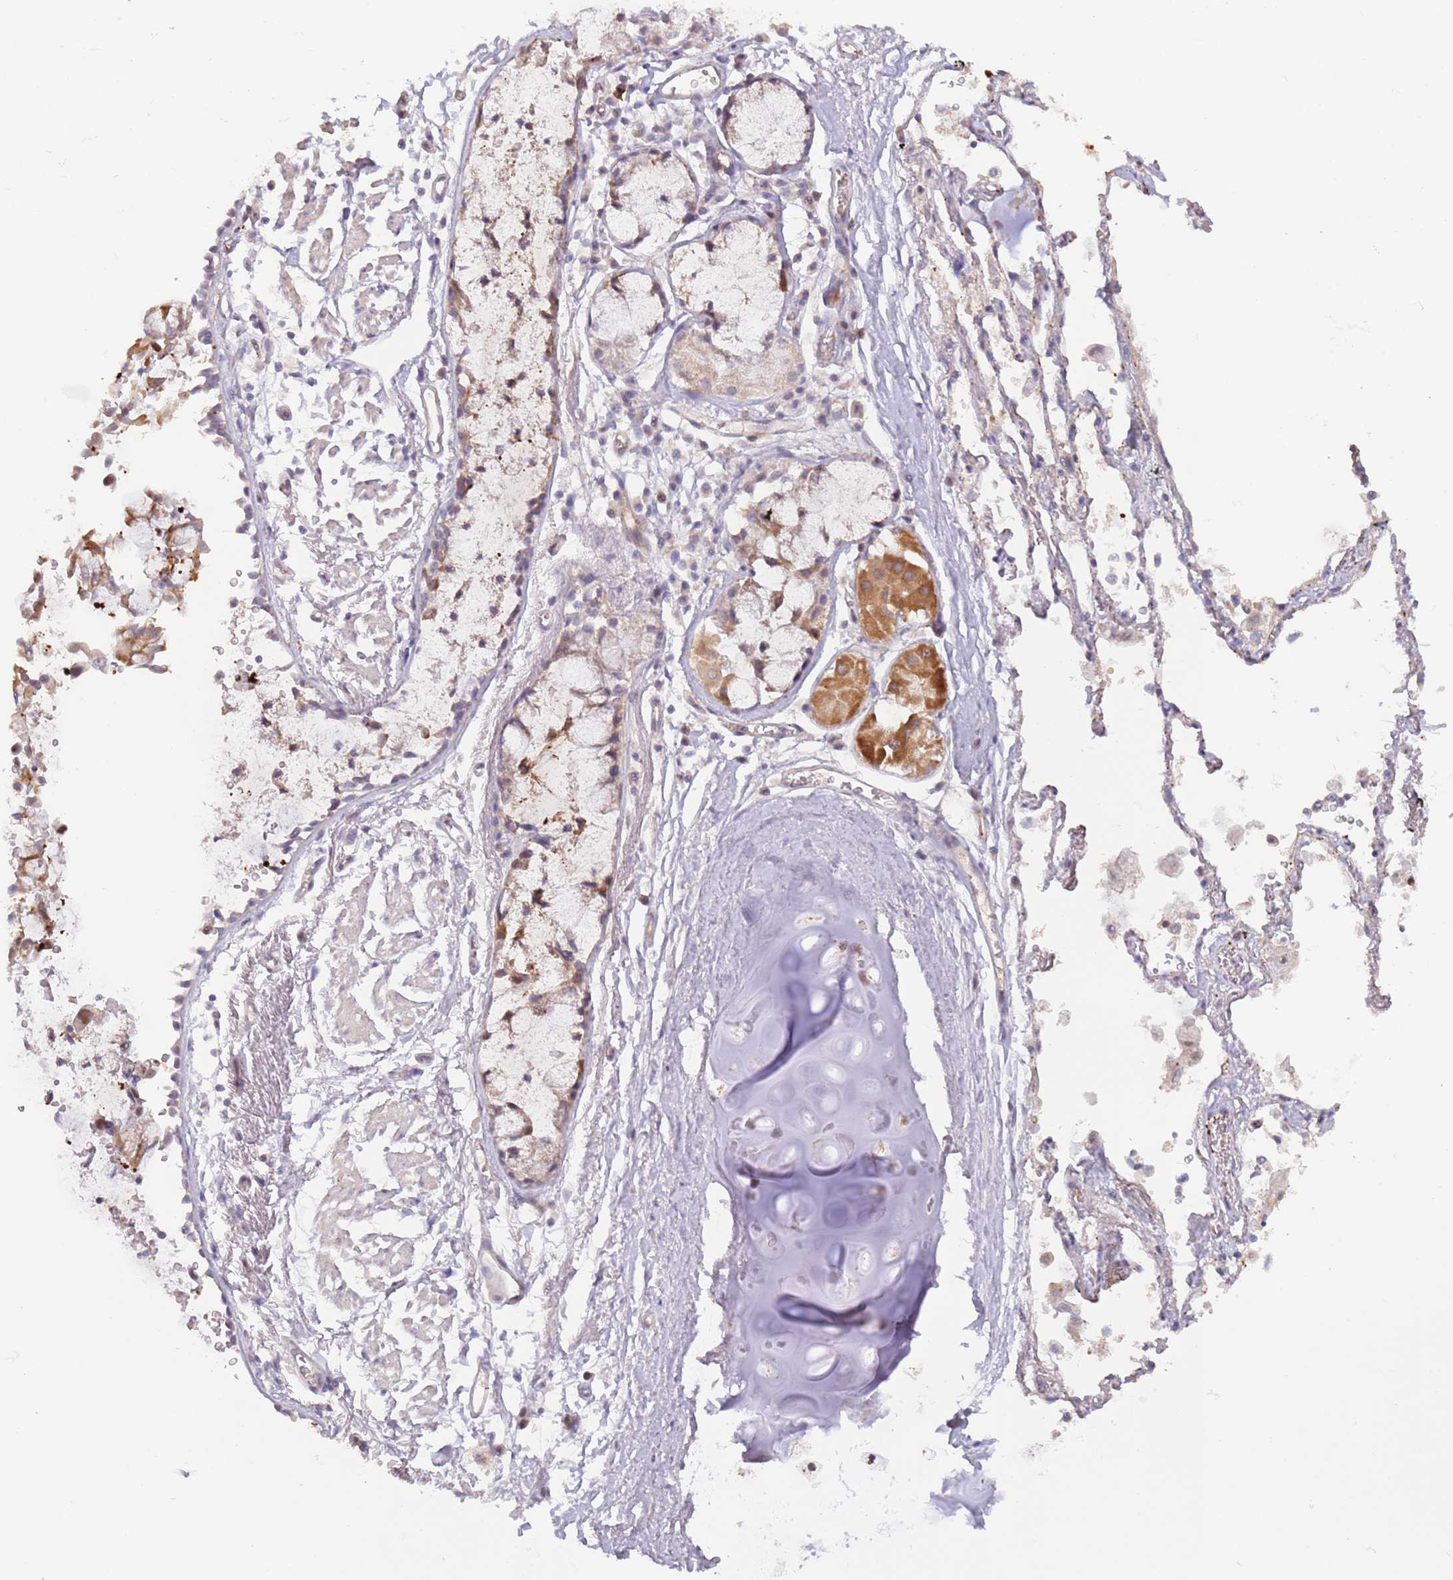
{"staining": {"intensity": "negative", "quantity": "none", "location": "none"}, "tissue": "soft tissue", "cell_type": "Chondrocytes", "image_type": "normal", "snomed": [{"axis": "morphology", "description": "Normal tissue, NOS"}, {"axis": "topography", "description": "Cartilage tissue"}], "caption": "Immunohistochemistry (IHC) of benign human soft tissue reveals no positivity in chondrocytes. (DAB immunohistochemistry, high magnification).", "gene": "LDHD", "patient": {"sex": "male", "age": 73}}